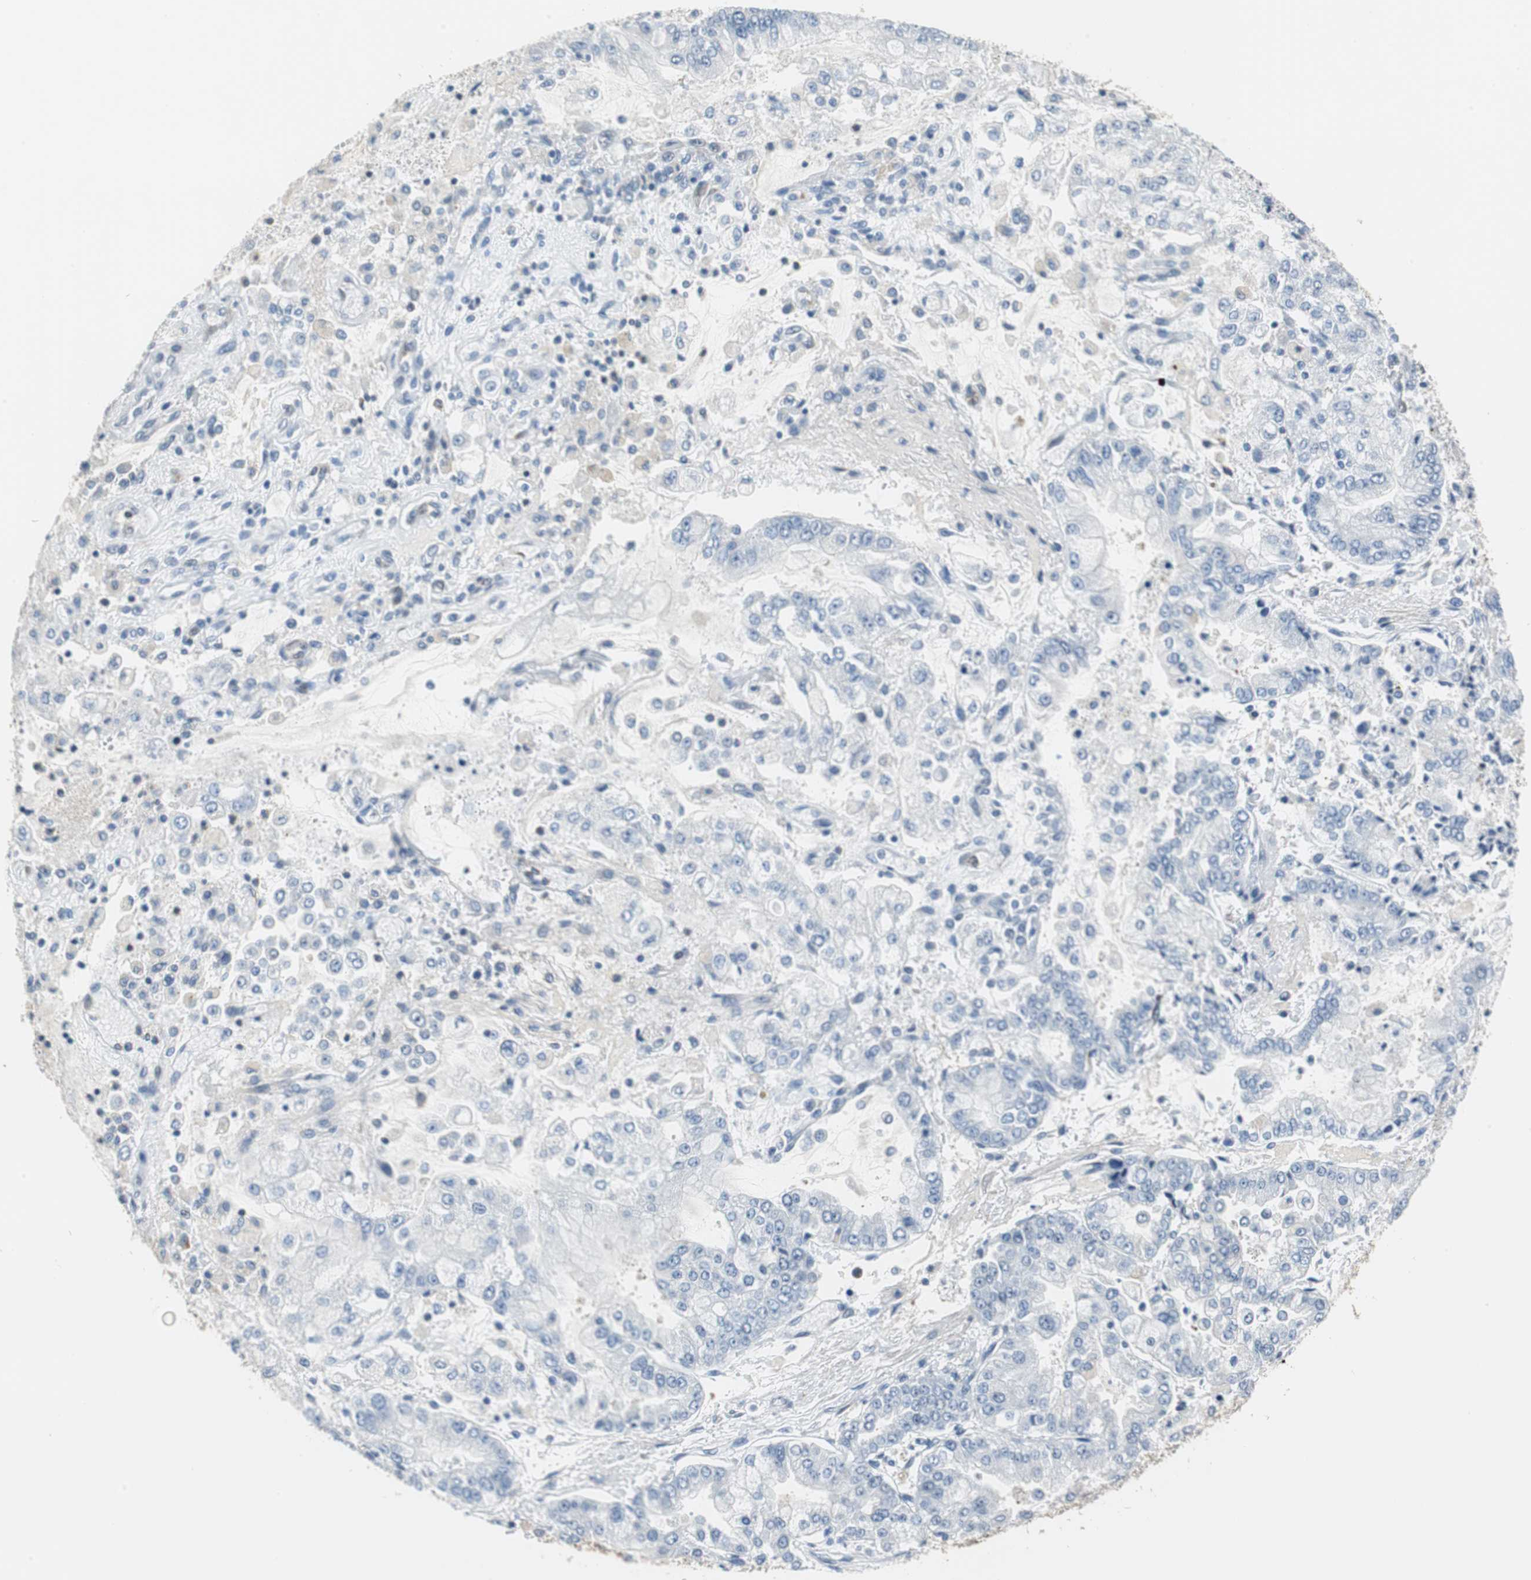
{"staining": {"intensity": "negative", "quantity": "none", "location": "none"}, "tissue": "stomach cancer", "cell_type": "Tumor cells", "image_type": "cancer", "snomed": [{"axis": "morphology", "description": "Adenocarcinoma, NOS"}, {"axis": "topography", "description": "Stomach"}], "caption": "Stomach cancer was stained to show a protein in brown. There is no significant staining in tumor cells.", "gene": "CNOT3", "patient": {"sex": "male", "age": 76}}